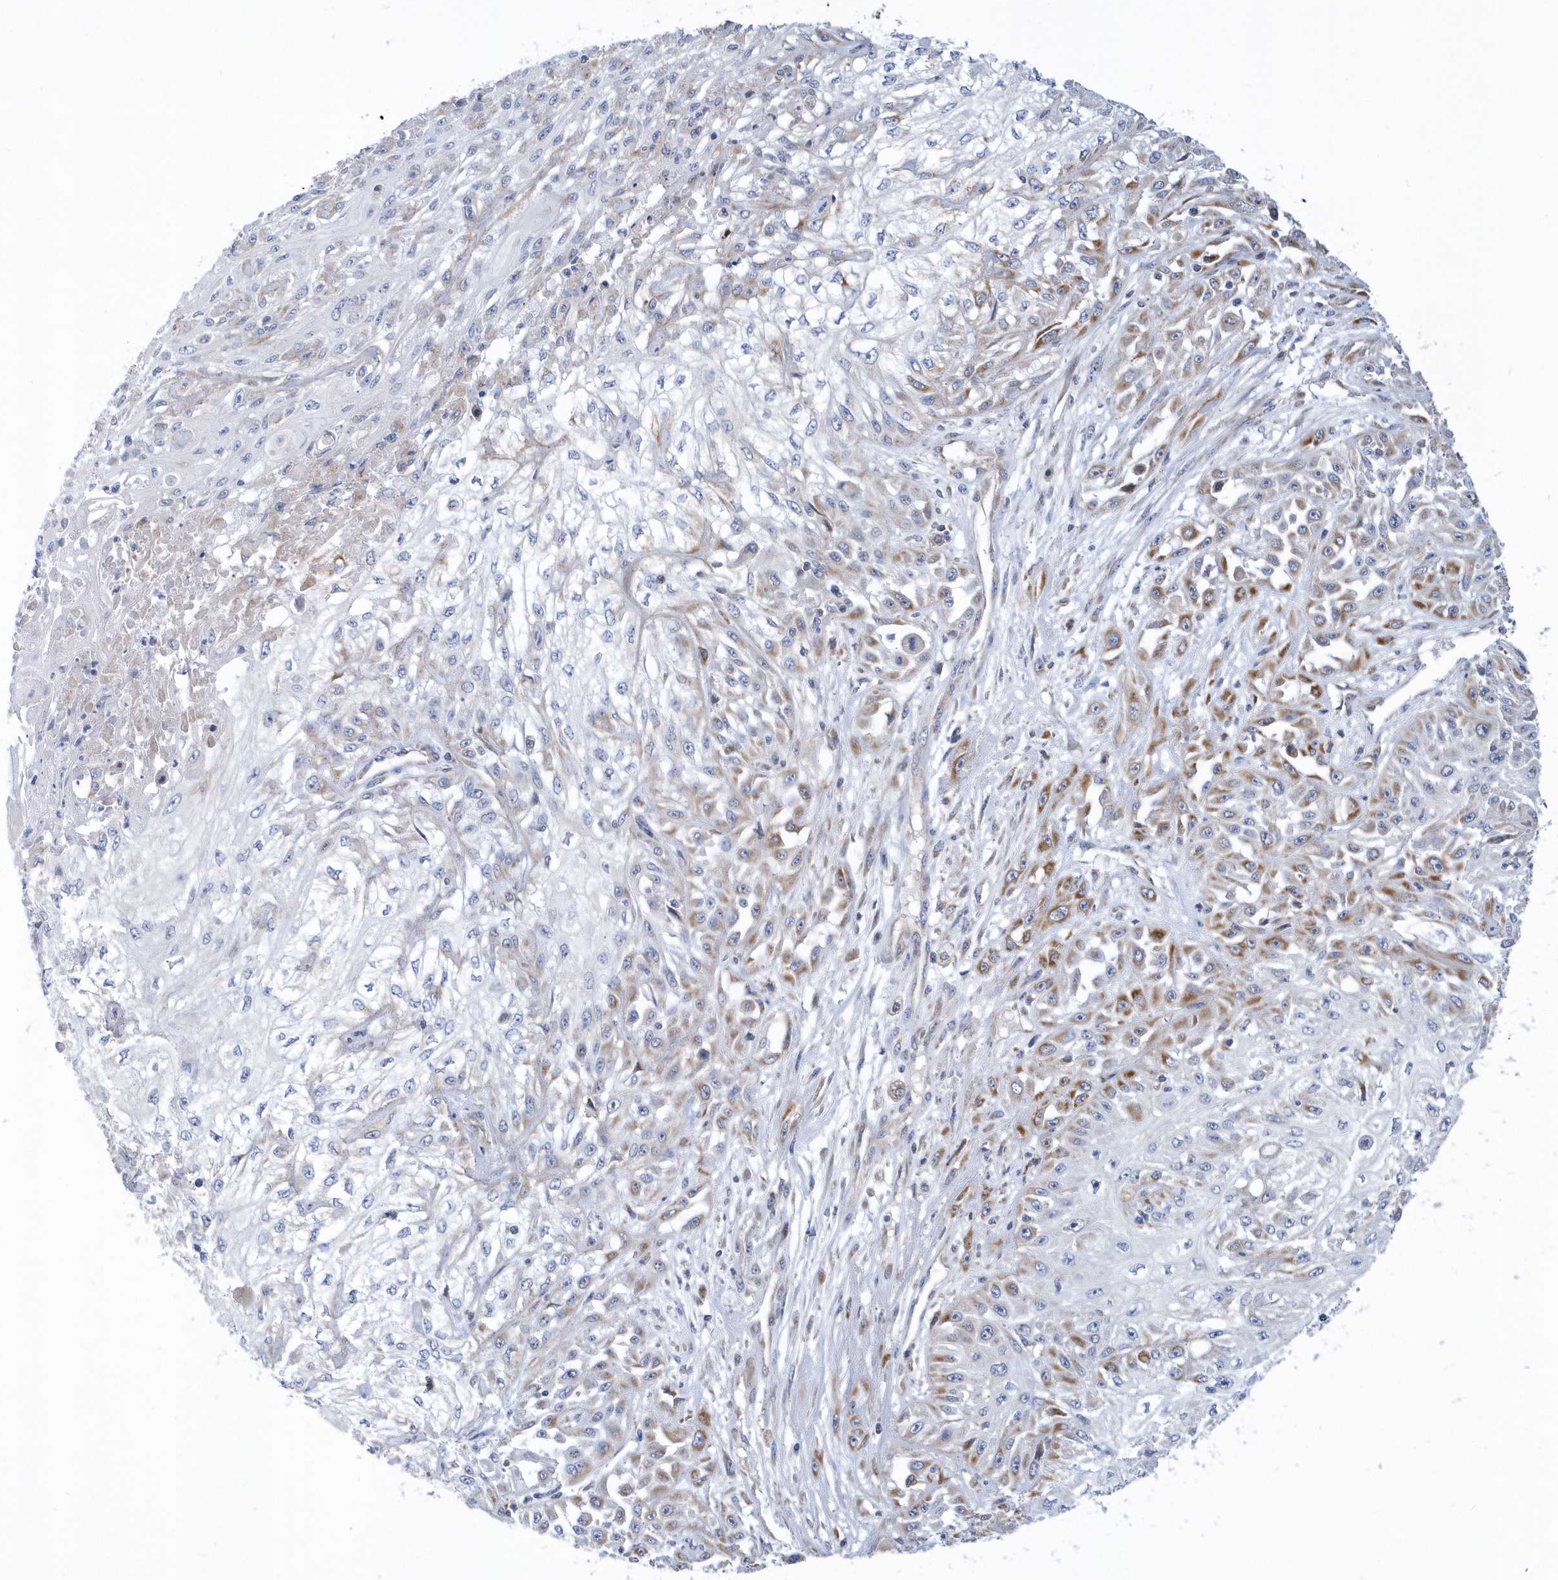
{"staining": {"intensity": "moderate", "quantity": "<25%", "location": "cytoplasmic/membranous"}, "tissue": "skin cancer", "cell_type": "Tumor cells", "image_type": "cancer", "snomed": [{"axis": "morphology", "description": "Squamous cell carcinoma, NOS"}, {"axis": "morphology", "description": "Squamous cell carcinoma, metastatic, NOS"}, {"axis": "topography", "description": "Skin"}, {"axis": "topography", "description": "Lymph node"}], "caption": "Brown immunohistochemical staining in skin metastatic squamous cell carcinoma demonstrates moderate cytoplasmic/membranous staining in about <25% of tumor cells. (brown staining indicates protein expression, while blue staining denotes nuclei).", "gene": "VWA5B2", "patient": {"sex": "male", "age": 75}}